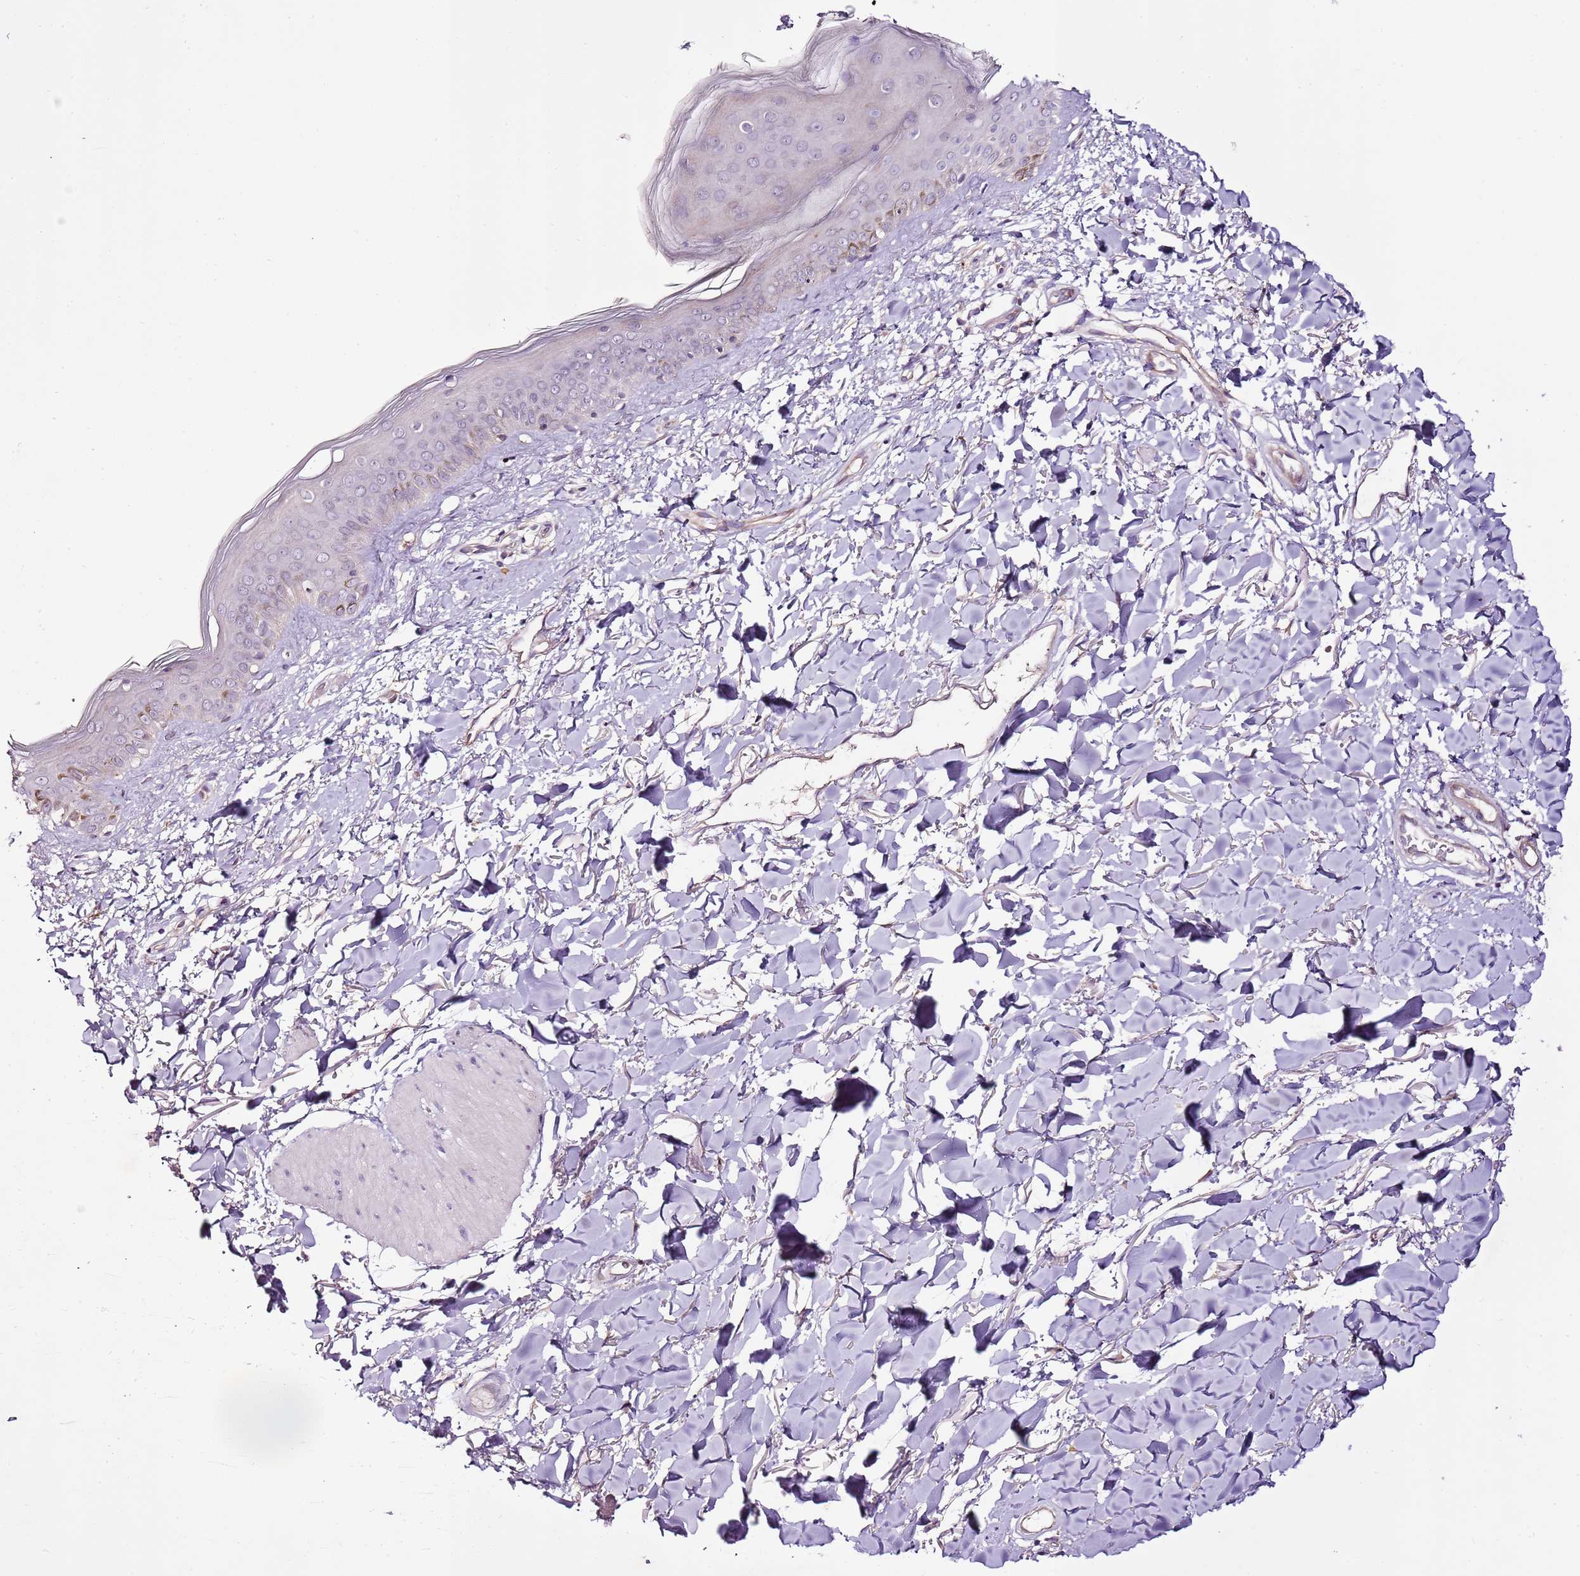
{"staining": {"intensity": "negative", "quantity": "none", "location": "none"}, "tissue": "skin", "cell_type": "Fibroblasts", "image_type": "normal", "snomed": [{"axis": "morphology", "description": "Normal tissue, NOS"}, {"axis": "topography", "description": "Skin"}], "caption": "The immunohistochemistry (IHC) micrograph has no significant positivity in fibroblasts of skin. (Brightfield microscopy of DAB (3,3'-diaminobenzidine) IHC at high magnification).", "gene": "CMKLR1", "patient": {"sex": "female", "age": 58}}